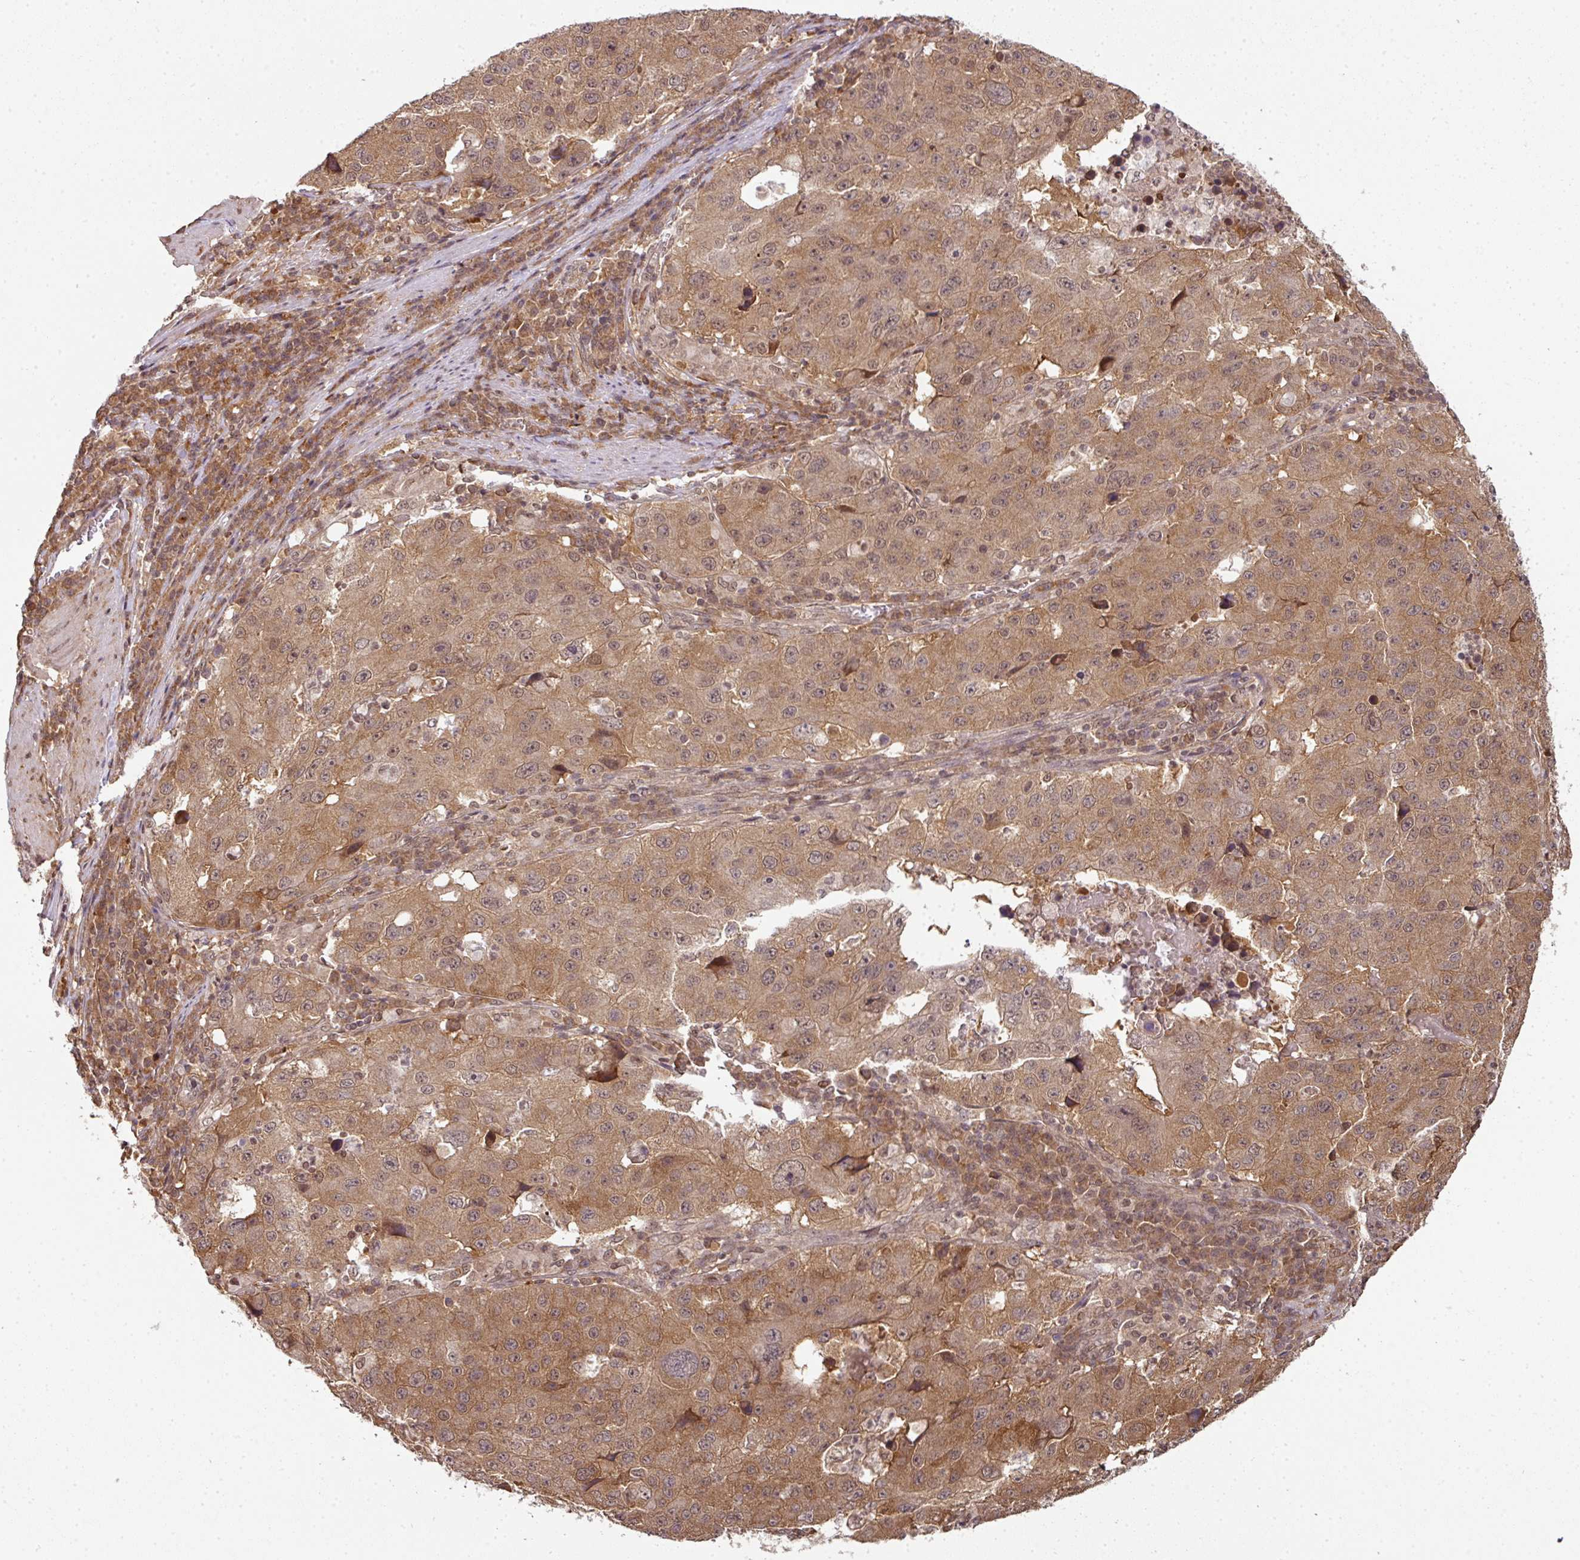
{"staining": {"intensity": "moderate", "quantity": ">75%", "location": "cytoplasmic/membranous"}, "tissue": "stomach cancer", "cell_type": "Tumor cells", "image_type": "cancer", "snomed": [{"axis": "morphology", "description": "Adenocarcinoma, NOS"}, {"axis": "topography", "description": "Stomach"}], "caption": "Brown immunohistochemical staining in stomach cancer (adenocarcinoma) reveals moderate cytoplasmic/membranous positivity in approximately >75% of tumor cells.", "gene": "ANKRD18A", "patient": {"sex": "male", "age": 71}}